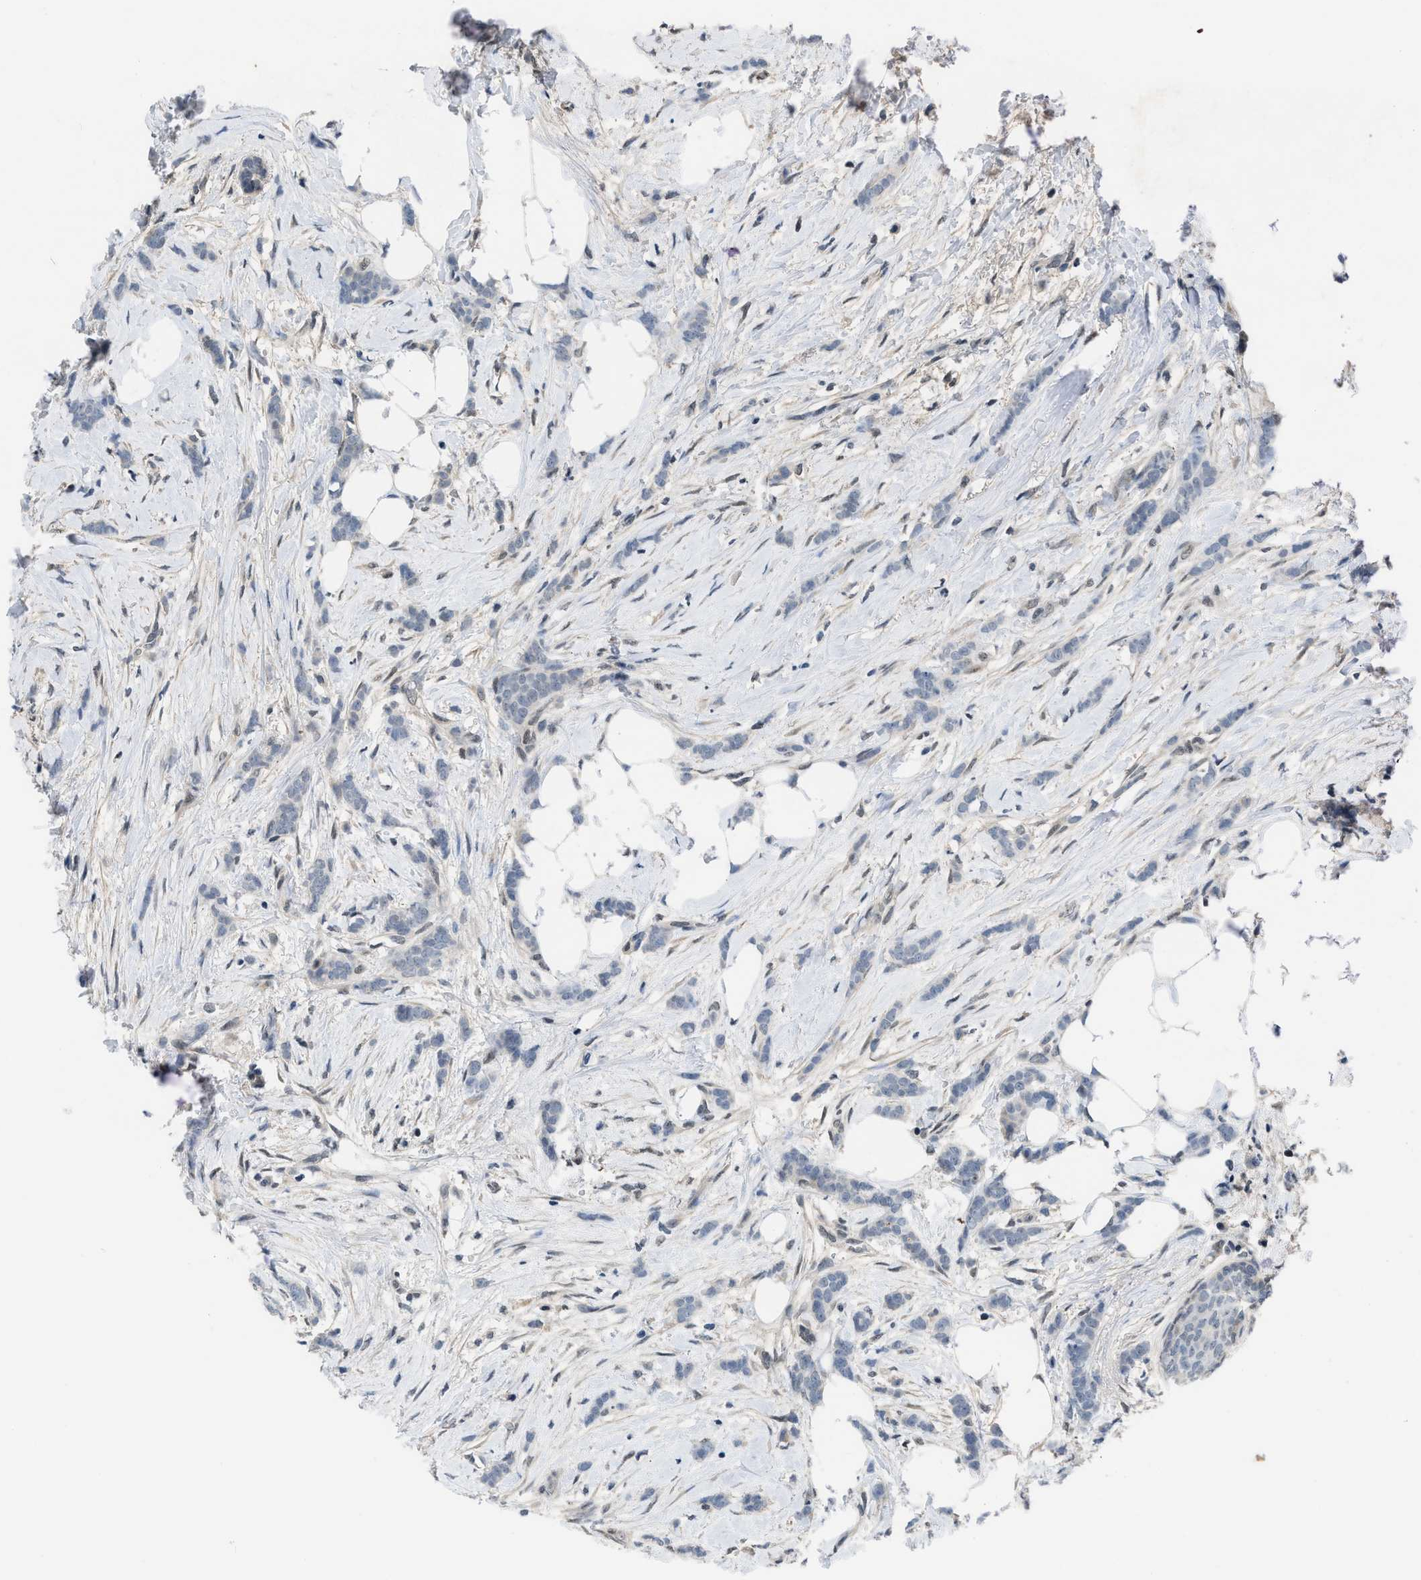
{"staining": {"intensity": "weak", "quantity": "<25%", "location": "nuclear"}, "tissue": "breast cancer", "cell_type": "Tumor cells", "image_type": "cancer", "snomed": [{"axis": "morphology", "description": "Lobular carcinoma, in situ"}, {"axis": "morphology", "description": "Lobular carcinoma"}, {"axis": "topography", "description": "Breast"}], "caption": "Tumor cells show no significant protein positivity in breast lobular carcinoma in situ.", "gene": "TERF2IP", "patient": {"sex": "female", "age": 41}}